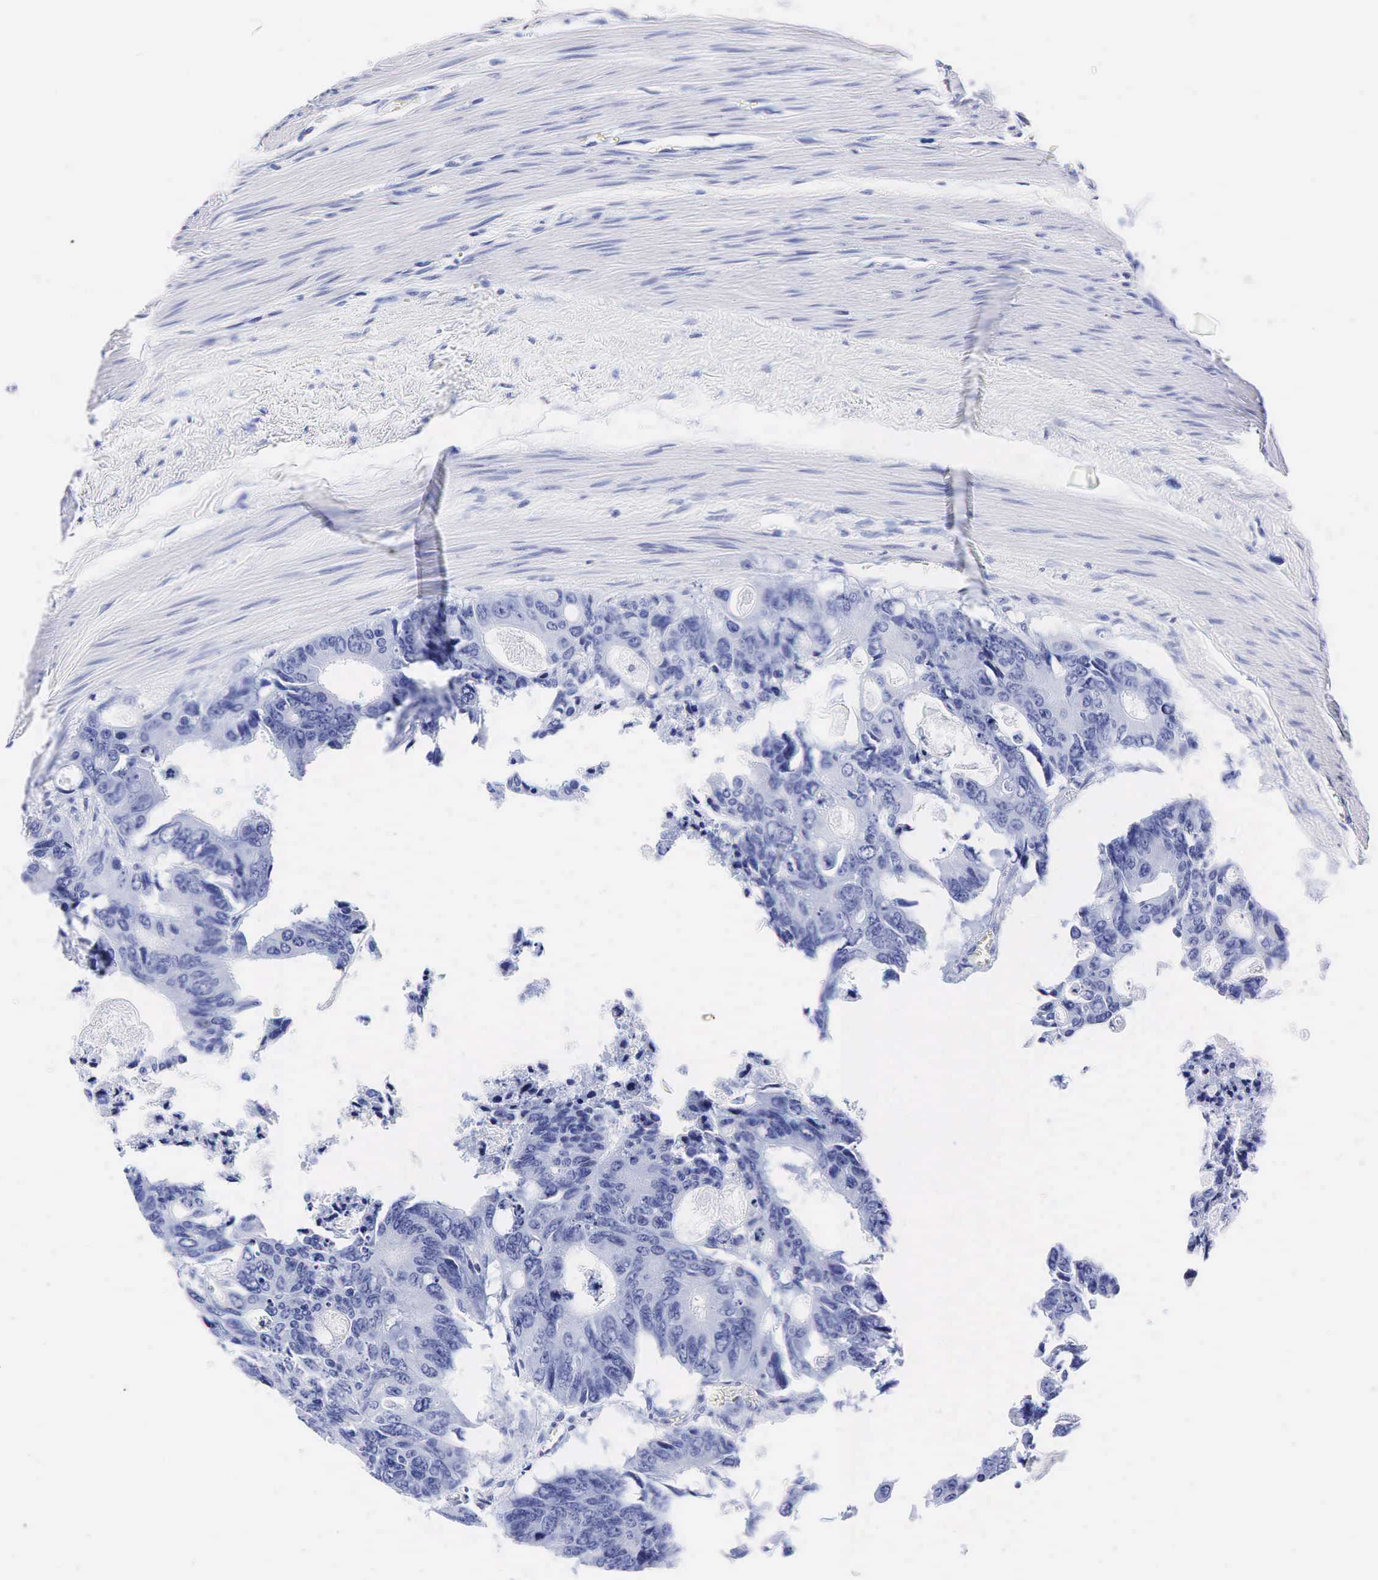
{"staining": {"intensity": "negative", "quantity": "none", "location": "none"}, "tissue": "colorectal cancer", "cell_type": "Tumor cells", "image_type": "cancer", "snomed": [{"axis": "morphology", "description": "Adenocarcinoma, NOS"}, {"axis": "topography", "description": "Rectum"}], "caption": "Human colorectal cancer (adenocarcinoma) stained for a protein using IHC demonstrates no positivity in tumor cells.", "gene": "KLK3", "patient": {"sex": "male", "age": 76}}